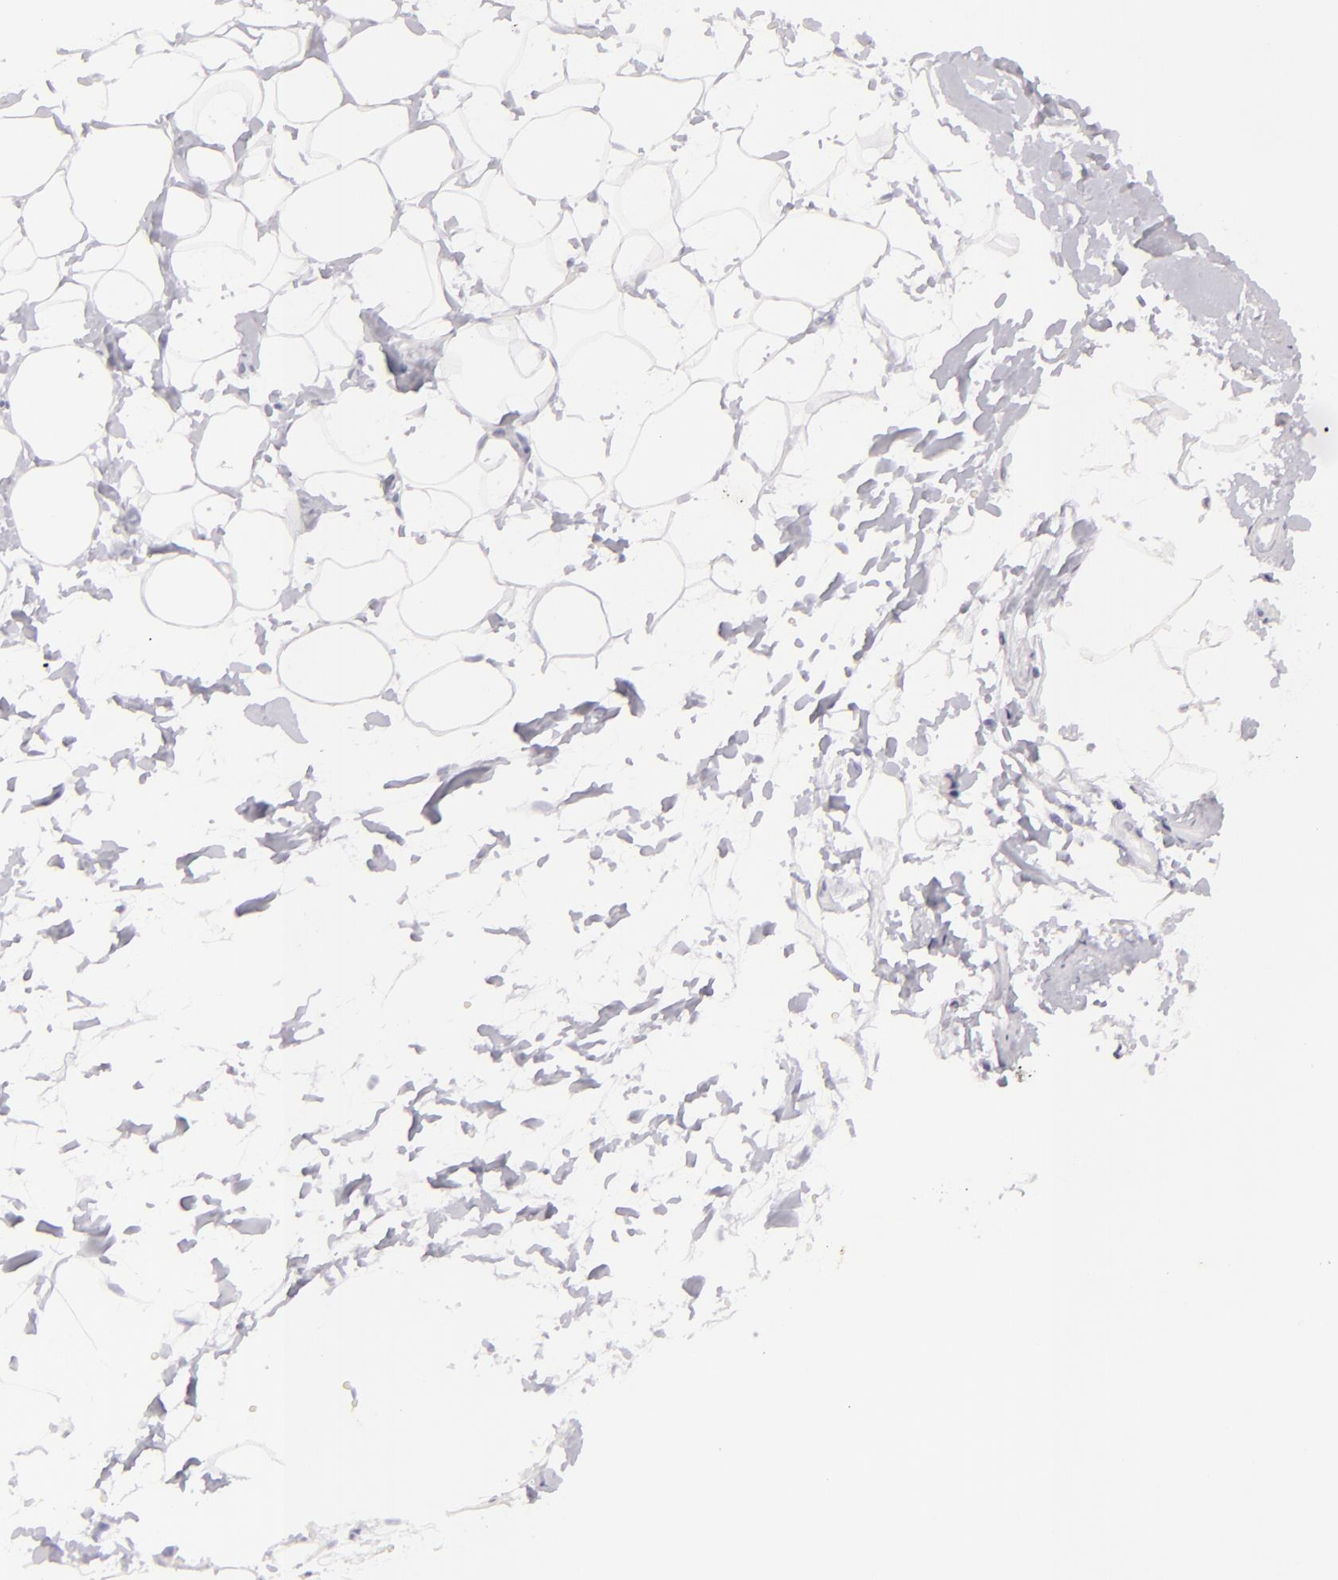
{"staining": {"intensity": "negative", "quantity": "none", "location": "none"}, "tissue": "adipose tissue", "cell_type": "Adipocytes", "image_type": "normal", "snomed": [{"axis": "morphology", "description": "Normal tissue, NOS"}, {"axis": "morphology", "description": "Fibrosis, NOS"}, {"axis": "topography", "description": "Breast"}], "caption": "IHC micrograph of normal adipose tissue: adipose tissue stained with DAB exhibits no significant protein expression in adipocytes. Brightfield microscopy of immunohistochemistry (IHC) stained with DAB (3,3'-diaminobenzidine) (brown) and hematoxylin (blue), captured at high magnification.", "gene": "DLG4", "patient": {"sex": "female", "age": 24}}